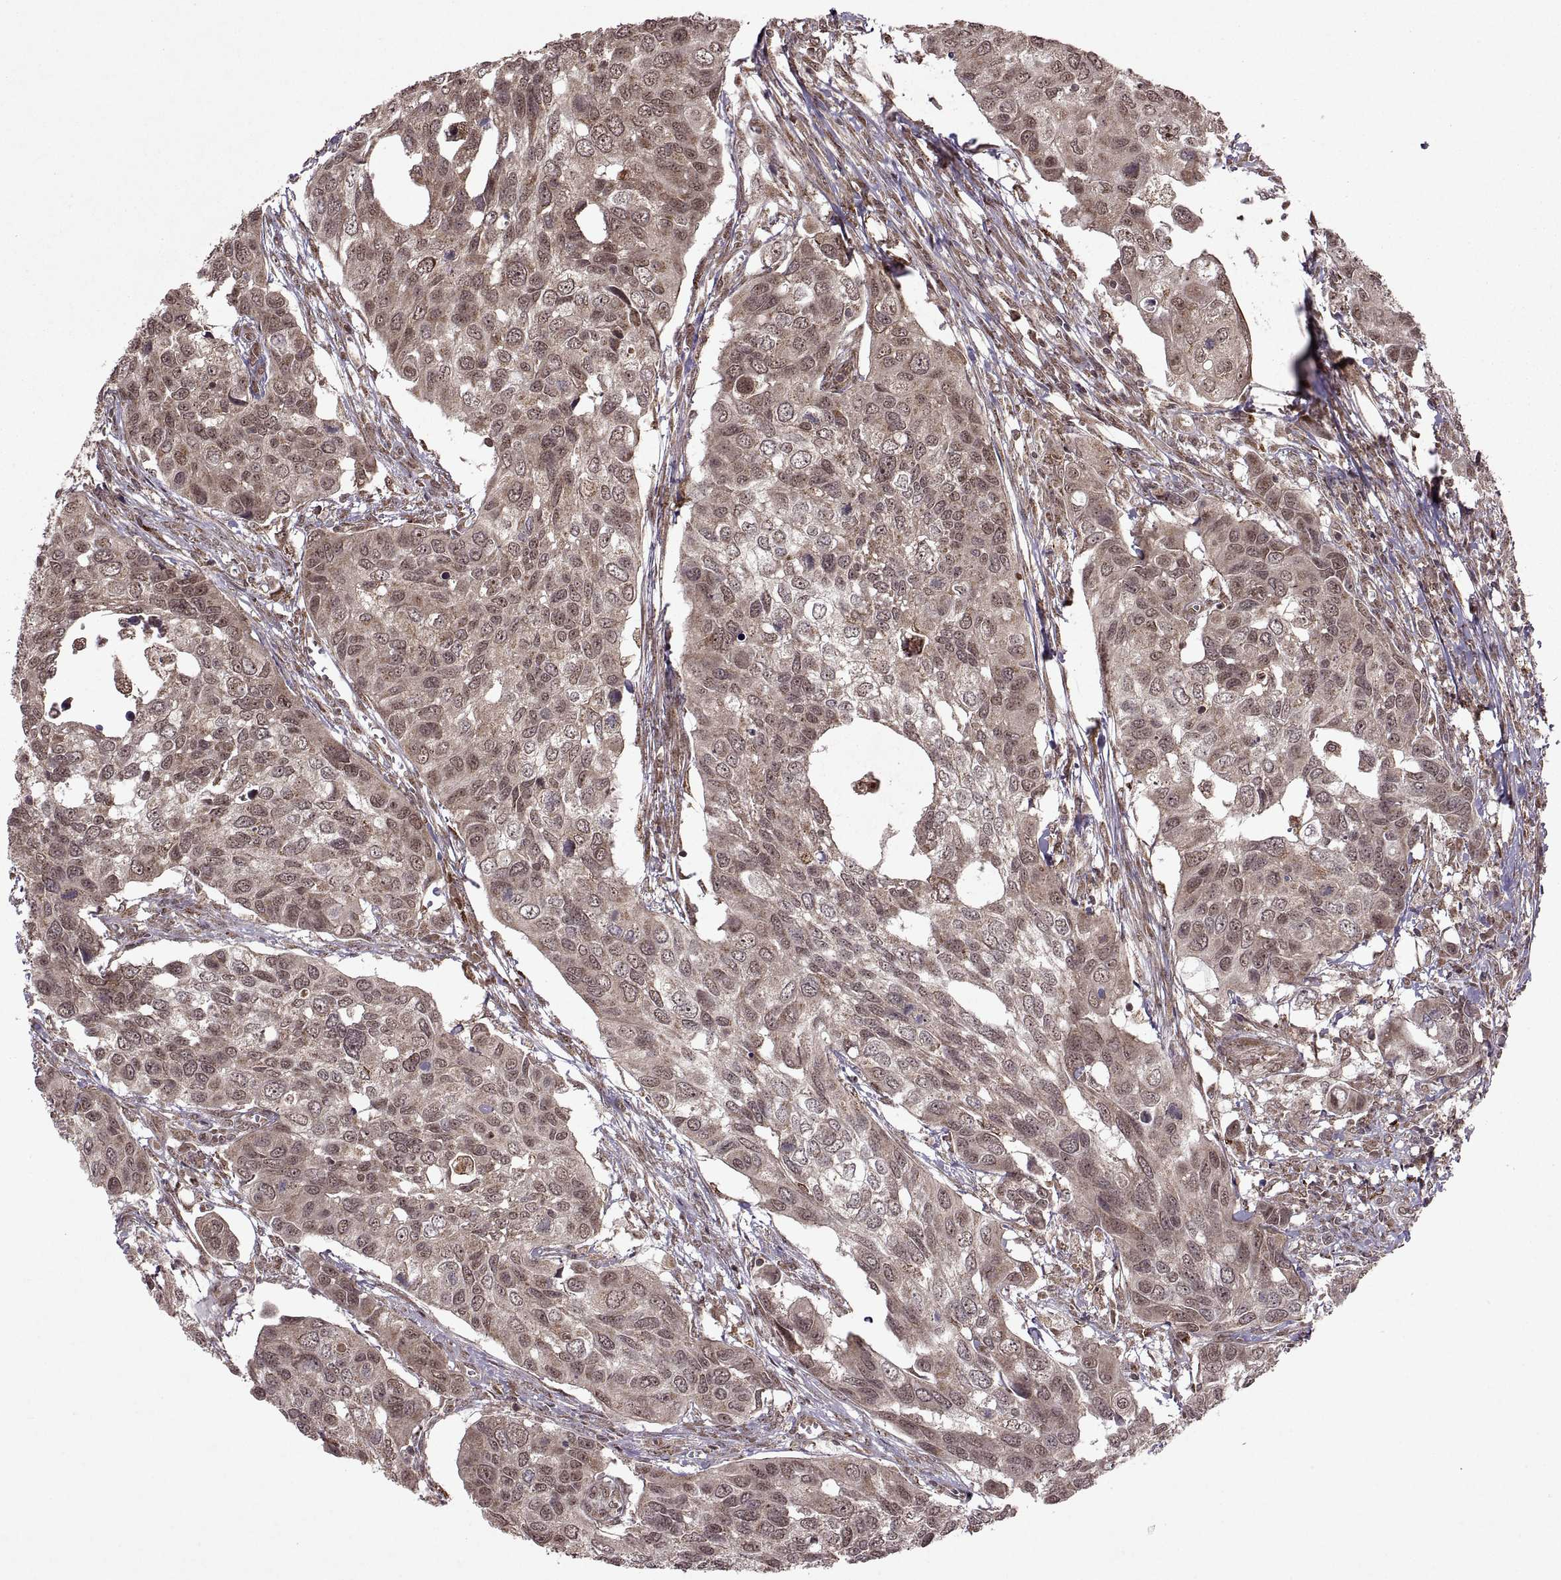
{"staining": {"intensity": "weak", "quantity": ">75%", "location": "cytoplasmic/membranous,nuclear"}, "tissue": "urothelial cancer", "cell_type": "Tumor cells", "image_type": "cancer", "snomed": [{"axis": "morphology", "description": "Urothelial carcinoma, High grade"}, {"axis": "topography", "description": "Urinary bladder"}], "caption": "IHC image of neoplastic tissue: urothelial carcinoma (high-grade) stained using immunohistochemistry (IHC) exhibits low levels of weak protein expression localized specifically in the cytoplasmic/membranous and nuclear of tumor cells, appearing as a cytoplasmic/membranous and nuclear brown color.", "gene": "PTOV1", "patient": {"sex": "male", "age": 60}}